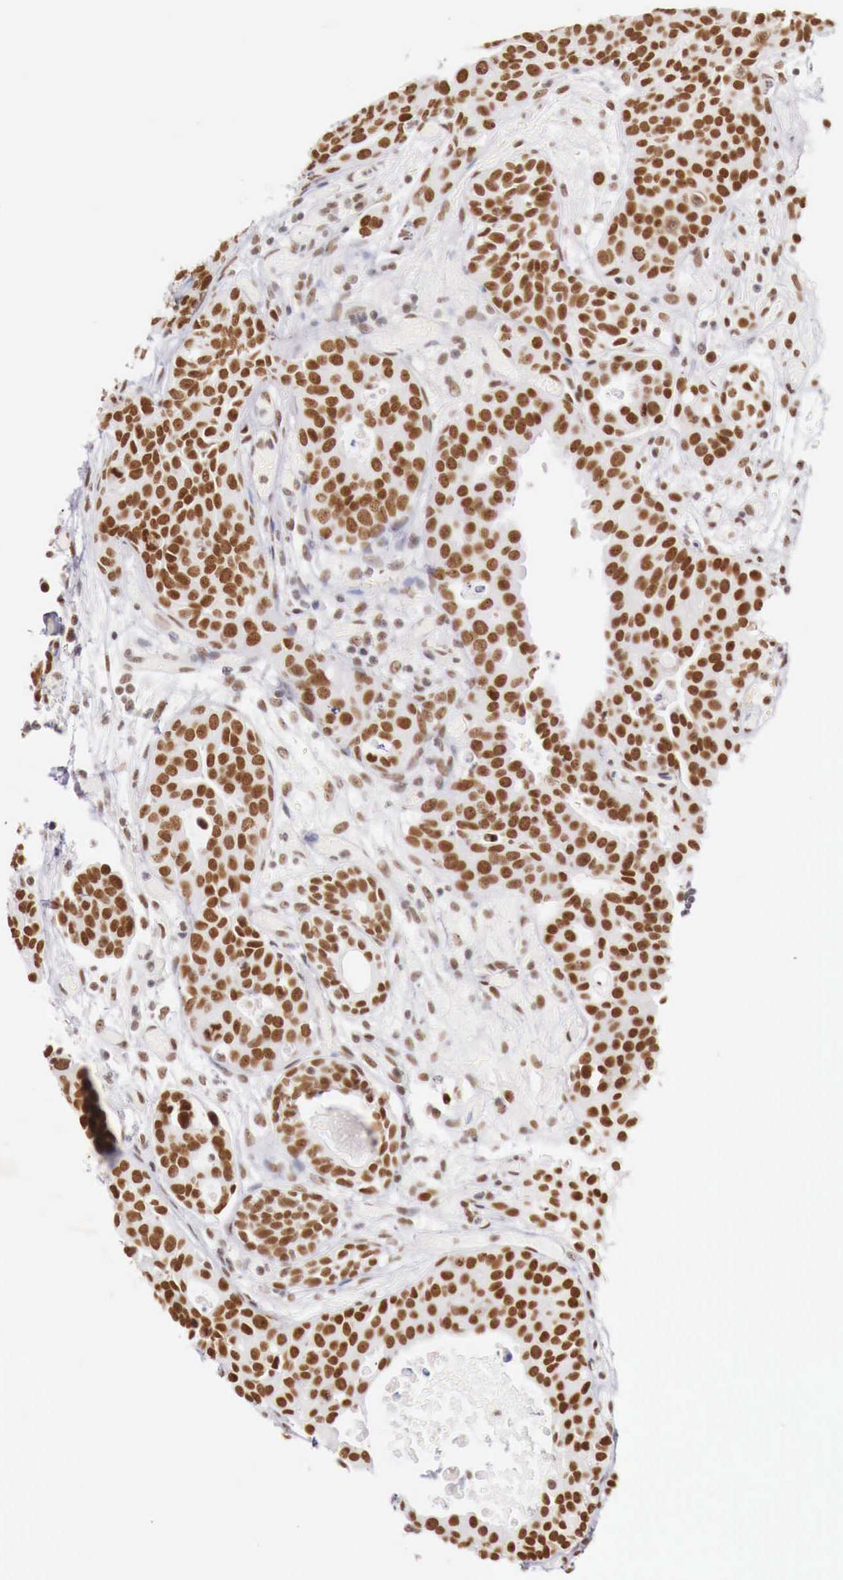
{"staining": {"intensity": "strong", "quantity": ">75%", "location": "nuclear"}, "tissue": "urothelial cancer", "cell_type": "Tumor cells", "image_type": "cancer", "snomed": [{"axis": "morphology", "description": "Urothelial carcinoma, High grade"}, {"axis": "topography", "description": "Urinary bladder"}], "caption": "Immunohistochemistry (IHC) histopathology image of neoplastic tissue: urothelial carcinoma (high-grade) stained using immunohistochemistry demonstrates high levels of strong protein expression localized specifically in the nuclear of tumor cells, appearing as a nuclear brown color.", "gene": "PHF14", "patient": {"sex": "male", "age": 78}}